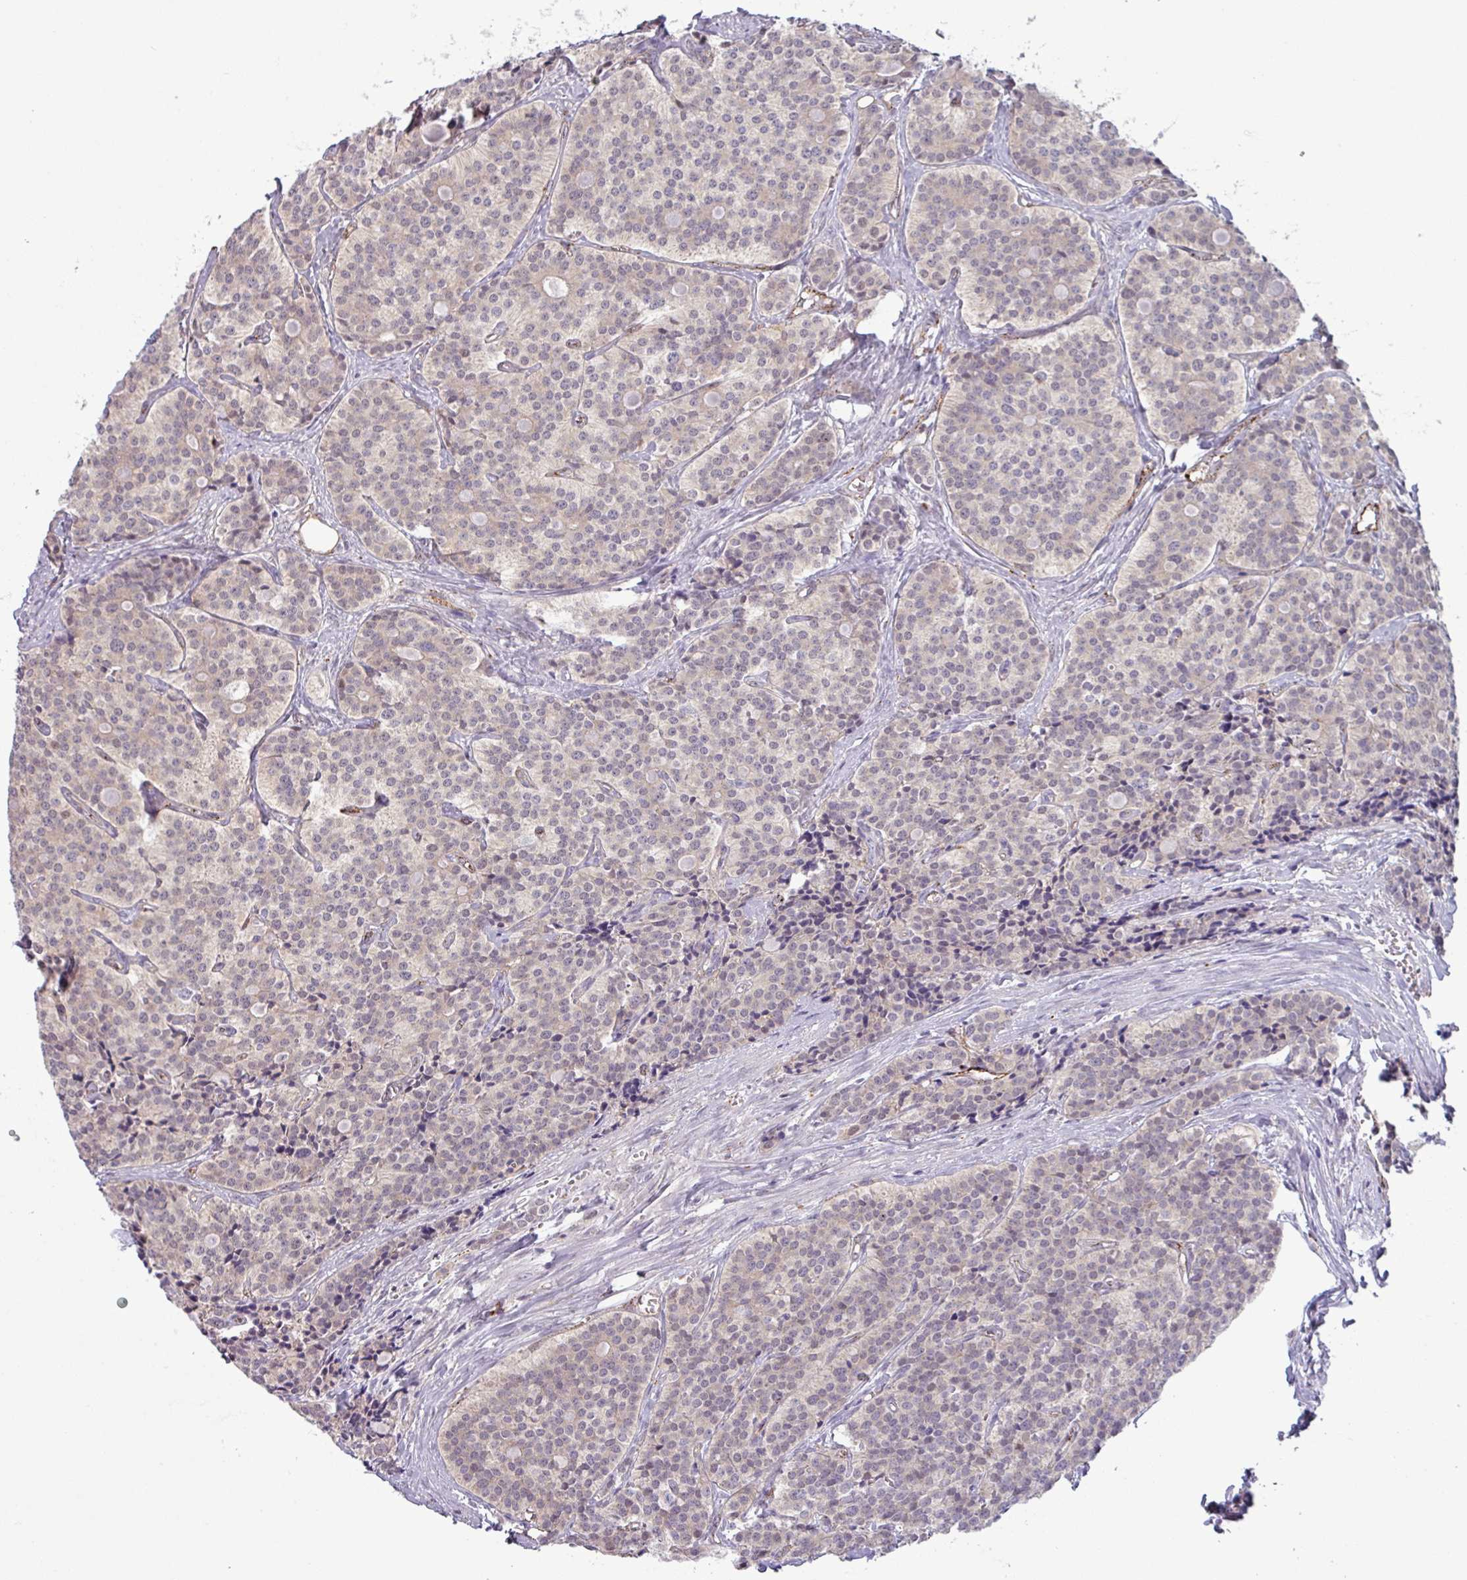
{"staining": {"intensity": "weak", "quantity": "<25%", "location": "cytoplasmic/membranous,nuclear"}, "tissue": "carcinoid", "cell_type": "Tumor cells", "image_type": "cancer", "snomed": [{"axis": "morphology", "description": "Carcinoid, malignant, NOS"}, {"axis": "topography", "description": "Small intestine"}], "caption": "There is no significant expression in tumor cells of malignant carcinoid. (DAB IHC with hematoxylin counter stain).", "gene": "CCDC144A", "patient": {"sex": "male", "age": 63}}